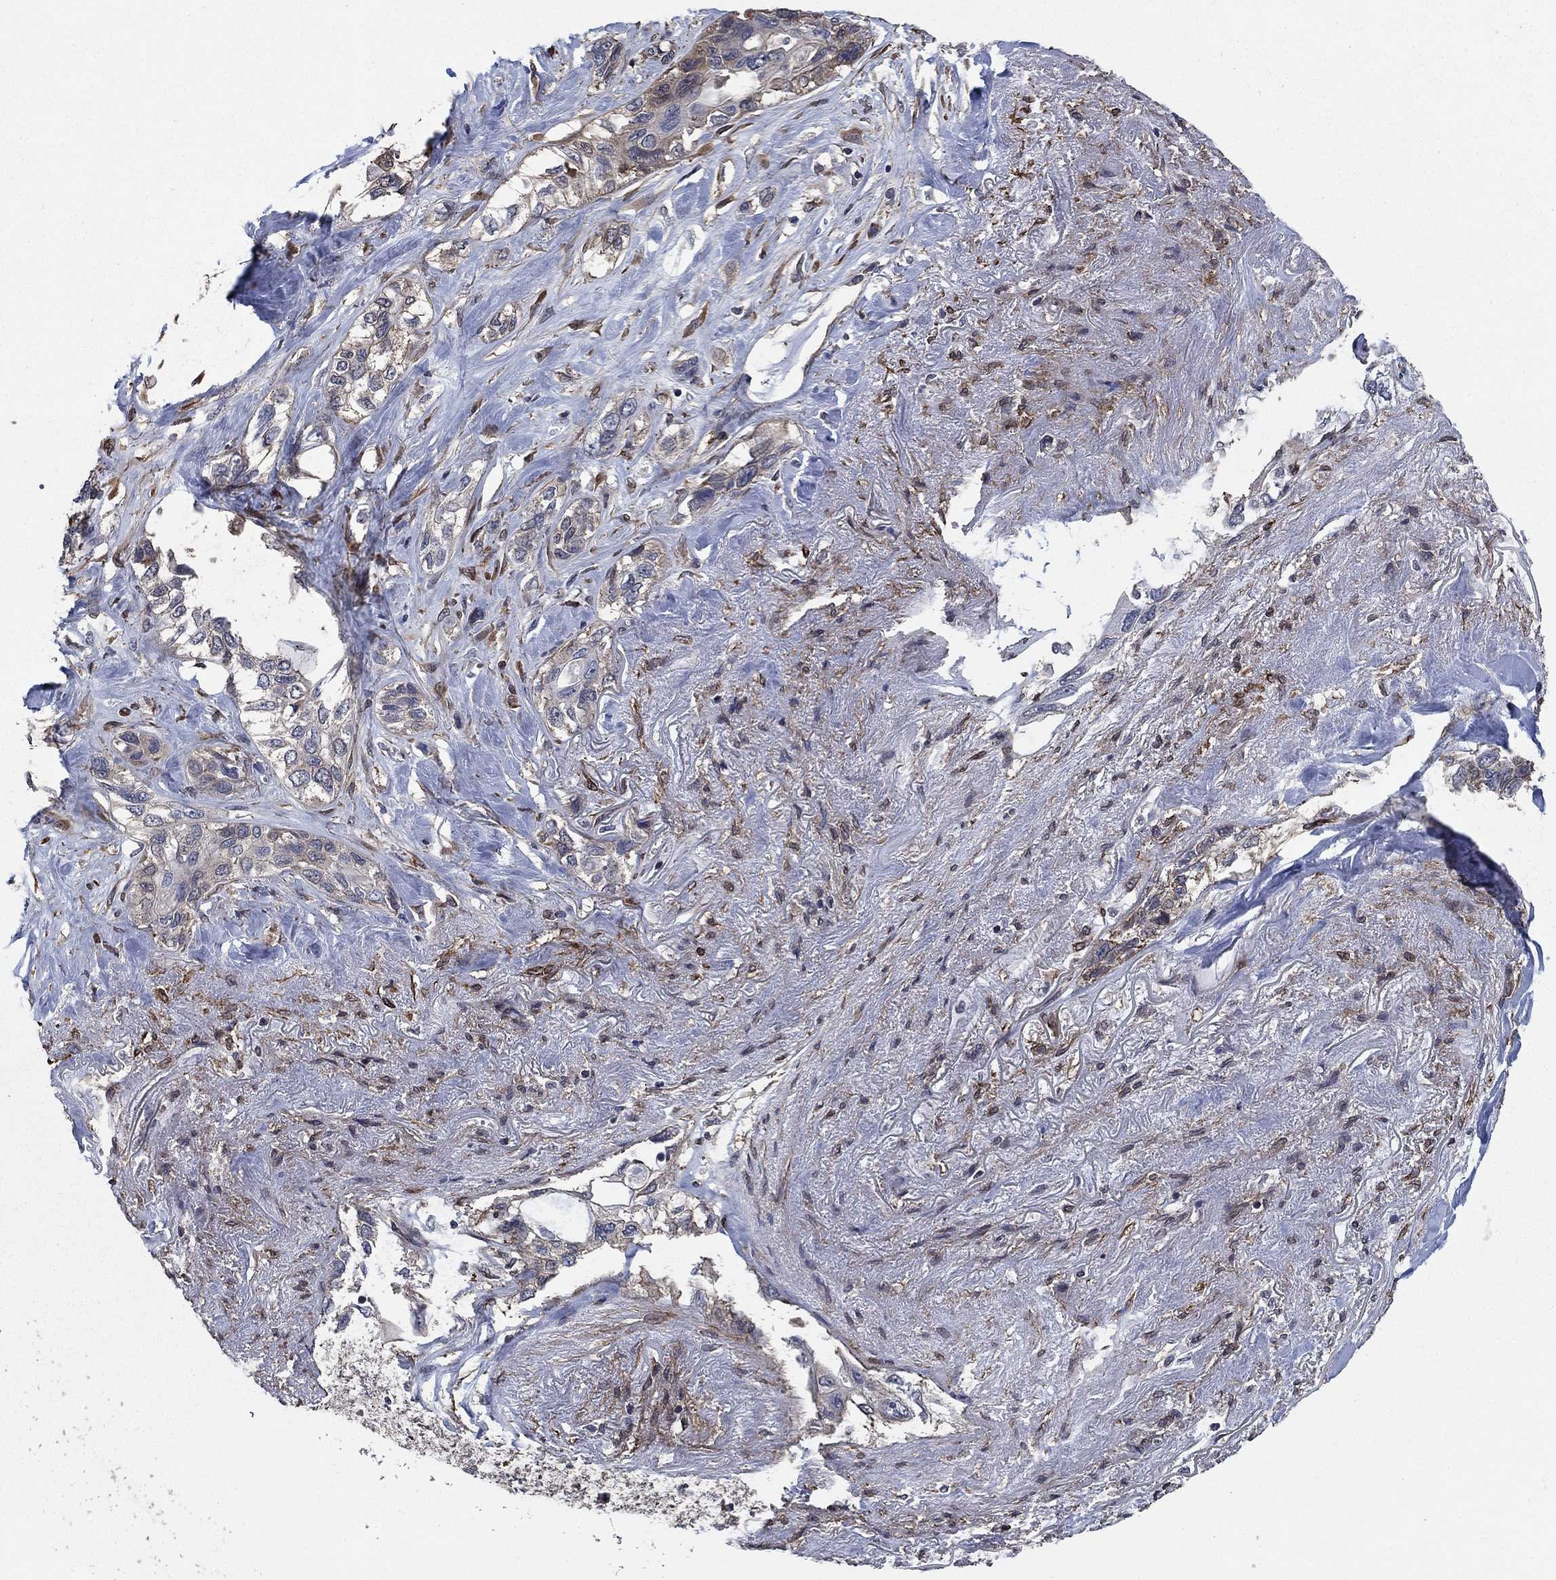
{"staining": {"intensity": "negative", "quantity": "none", "location": "none"}, "tissue": "lung cancer", "cell_type": "Tumor cells", "image_type": "cancer", "snomed": [{"axis": "morphology", "description": "Squamous cell carcinoma, NOS"}, {"axis": "topography", "description": "Lung"}], "caption": "Tumor cells show no significant positivity in lung cancer.", "gene": "PDE3A", "patient": {"sex": "female", "age": 70}}